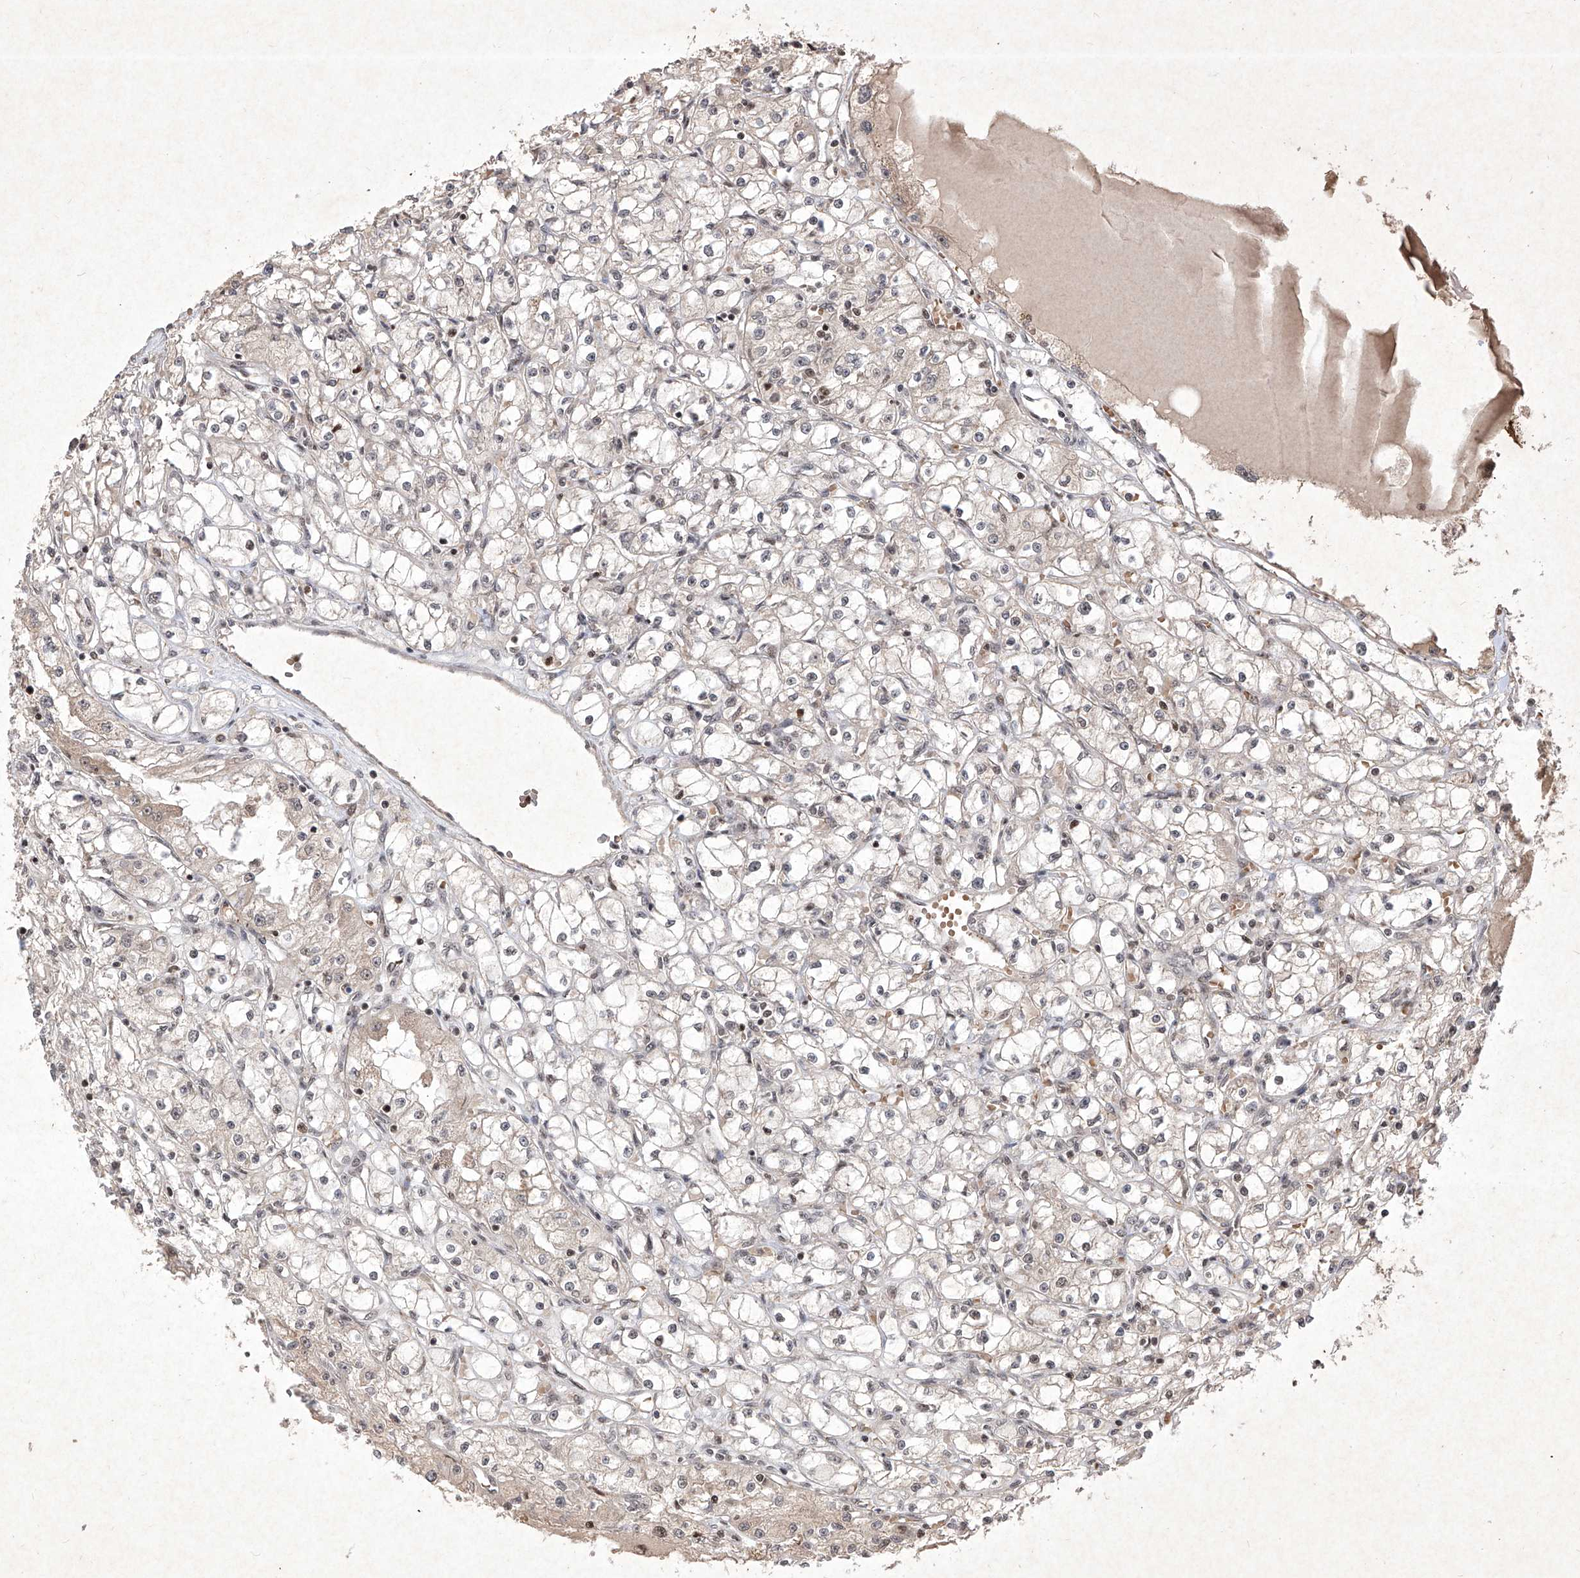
{"staining": {"intensity": "moderate", "quantity": "25%-75%", "location": "nuclear"}, "tissue": "renal cancer", "cell_type": "Tumor cells", "image_type": "cancer", "snomed": [{"axis": "morphology", "description": "Adenocarcinoma, NOS"}, {"axis": "topography", "description": "Kidney"}], "caption": "The histopathology image displays immunohistochemical staining of adenocarcinoma (renal). There is moderate nuclear positivity is present in about 25%-75% of tumor cells.", "gene": "IRF2", "patient": {"sex": "male", "age": 56}}